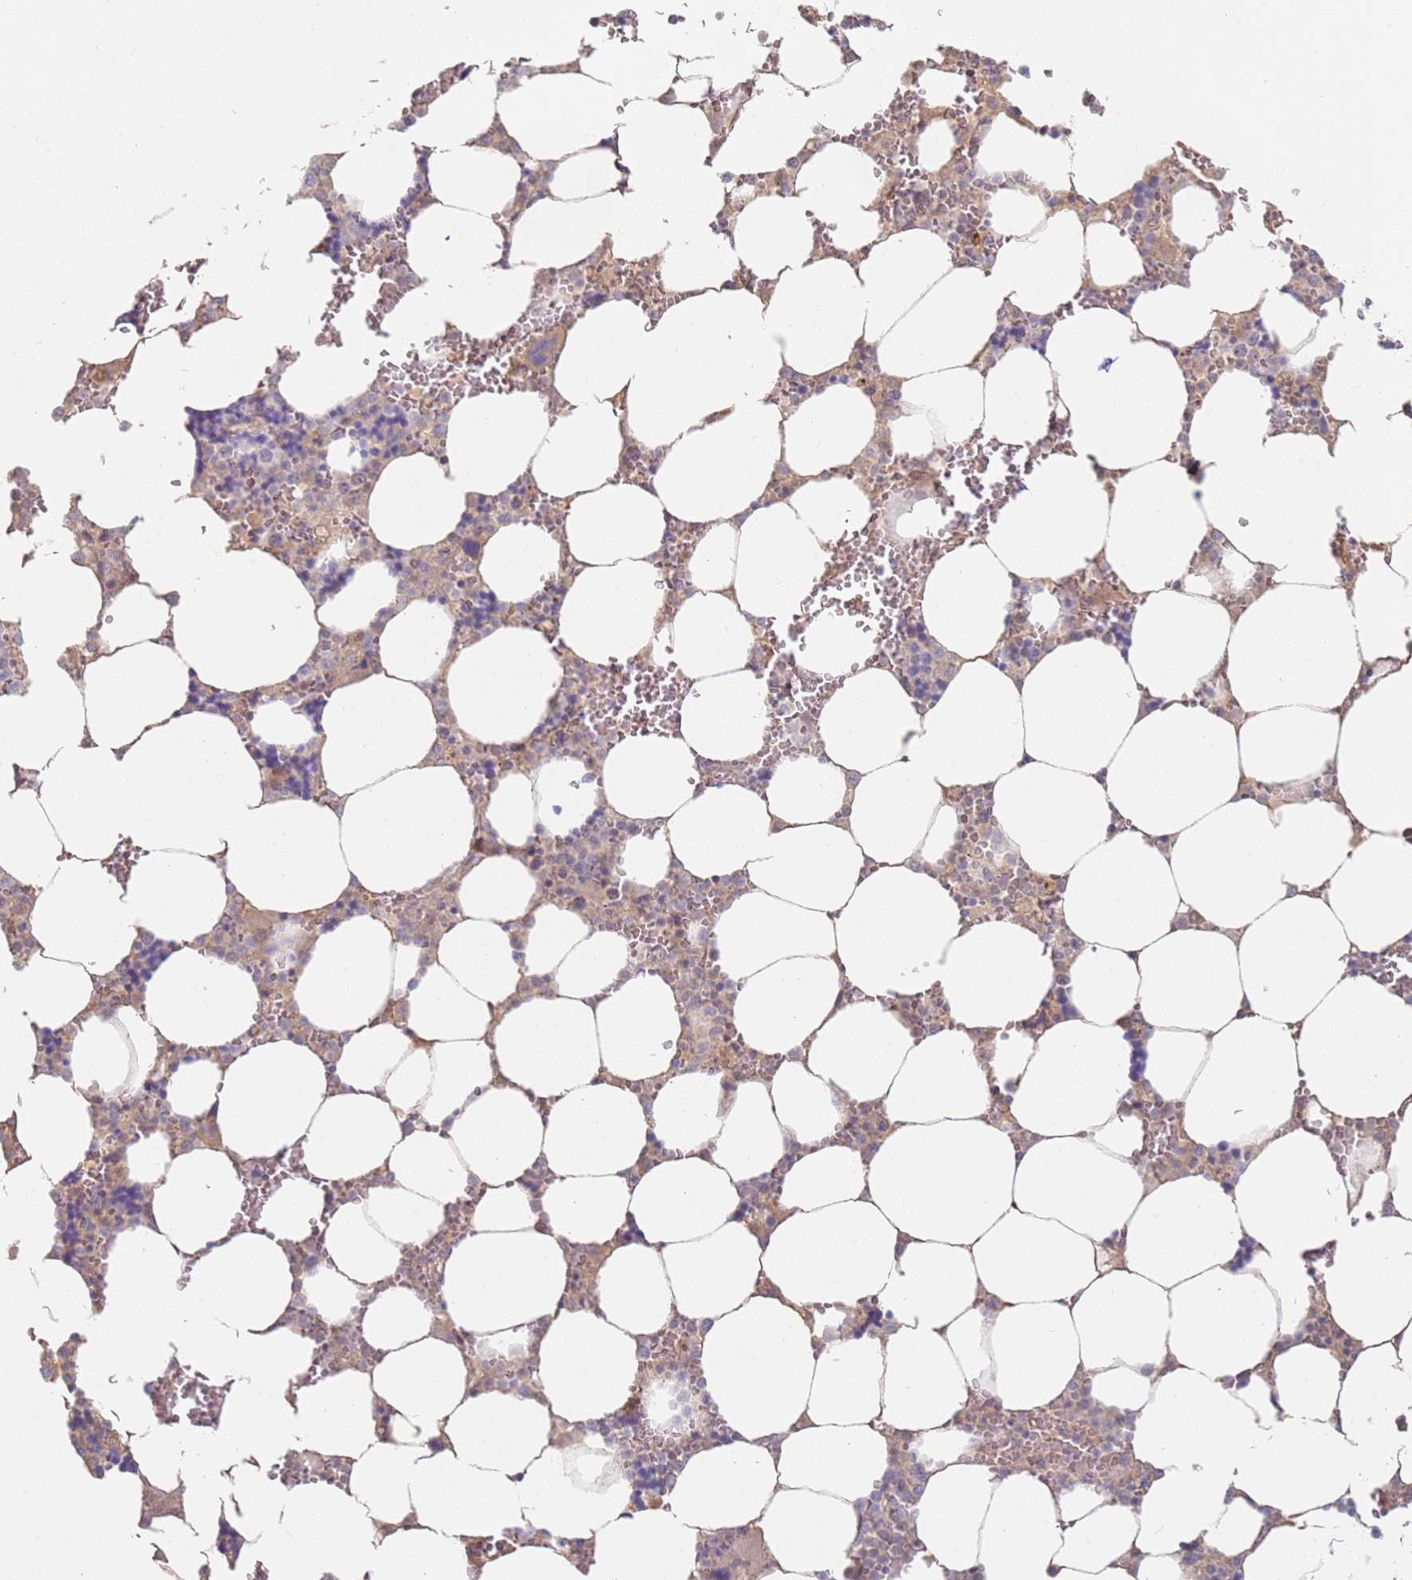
{"staining": {"intensity": "negative", "quantity": "none", "location": "none"}, "tissue": "bone marrow", "cell_type": "Hematopoietic cells", "image_type": "normal", "snomed": [{"axis": "morphology", "description": "Normal tissue, NOS"}, {"axis": "topography", "description": "Bone marrow"}], "caption": "This is a photomicrograph of immunohistochemistry (IHC) staining of normal bone marrow, which shows no staining in hematopoietic cells. (Stains: DAB immunohistochemistry with hematoxylin counter stain, Microscopy: brightfield microscopy at high magnification).", "gene": "WDR93", "patient": {"sex": "male", "age": 64}}